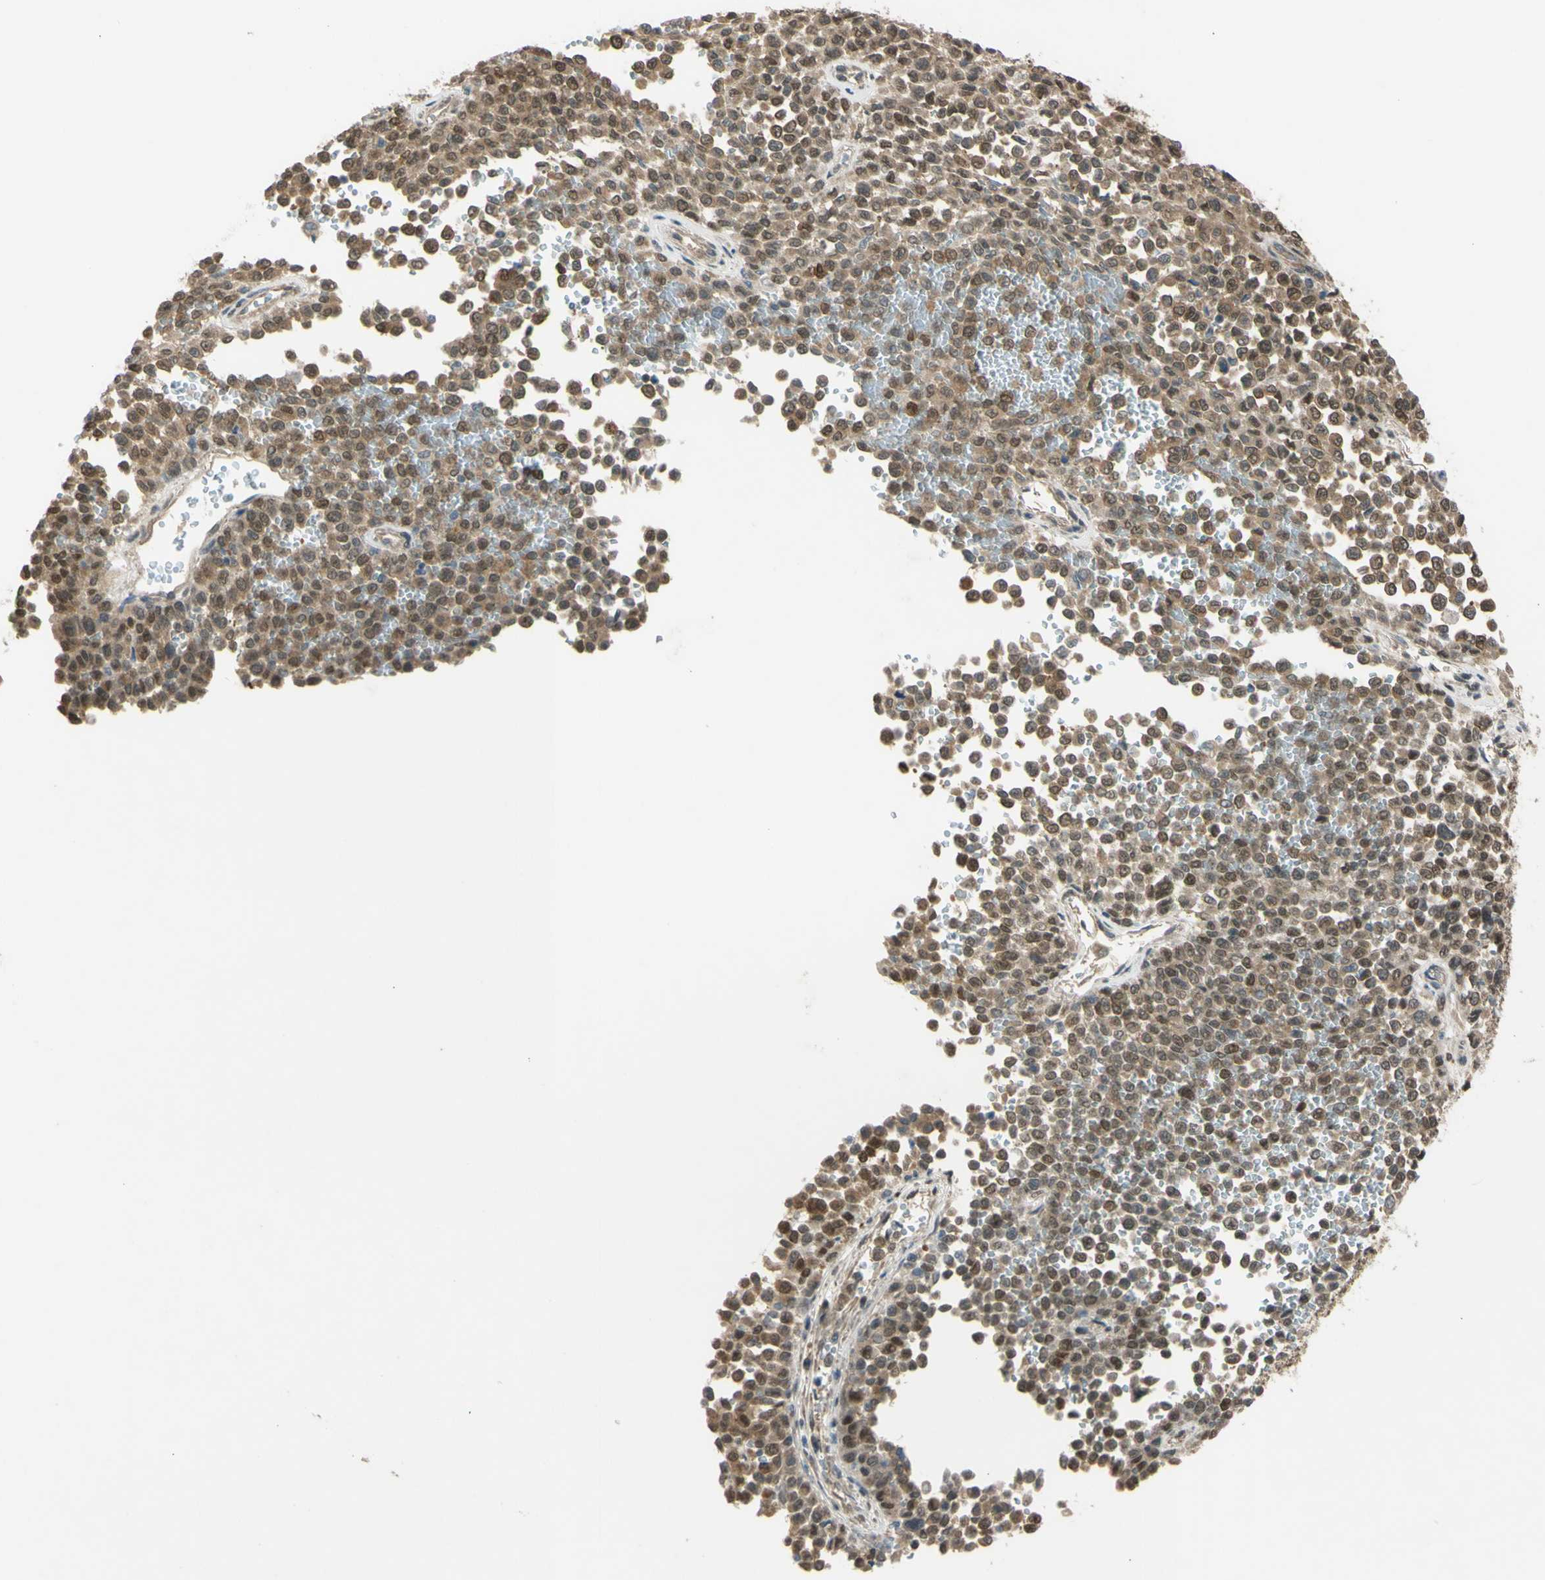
{"staining": {"intensity": "moderate", "quantity": ">75%", "location": "cytoplasmic/membranous"}, "tissue": "melanoma", "cell_type": "Tumor cells", "image_type": "cancer", "snomed": [{"axis": "morphology", "description": "Malignant melanoma, Metastatic site"}, {"axis": "topography", "description": "Pancreas"}], "caption": "The histopathology image displays immunohistochemical staining of melanoma. There is moderate cytoplasmic/membranous expression is appreciated in approximately >75% of tumor cells.", "gene": "YWHAQ", "patient": {"sex": "female", "age": 30}}